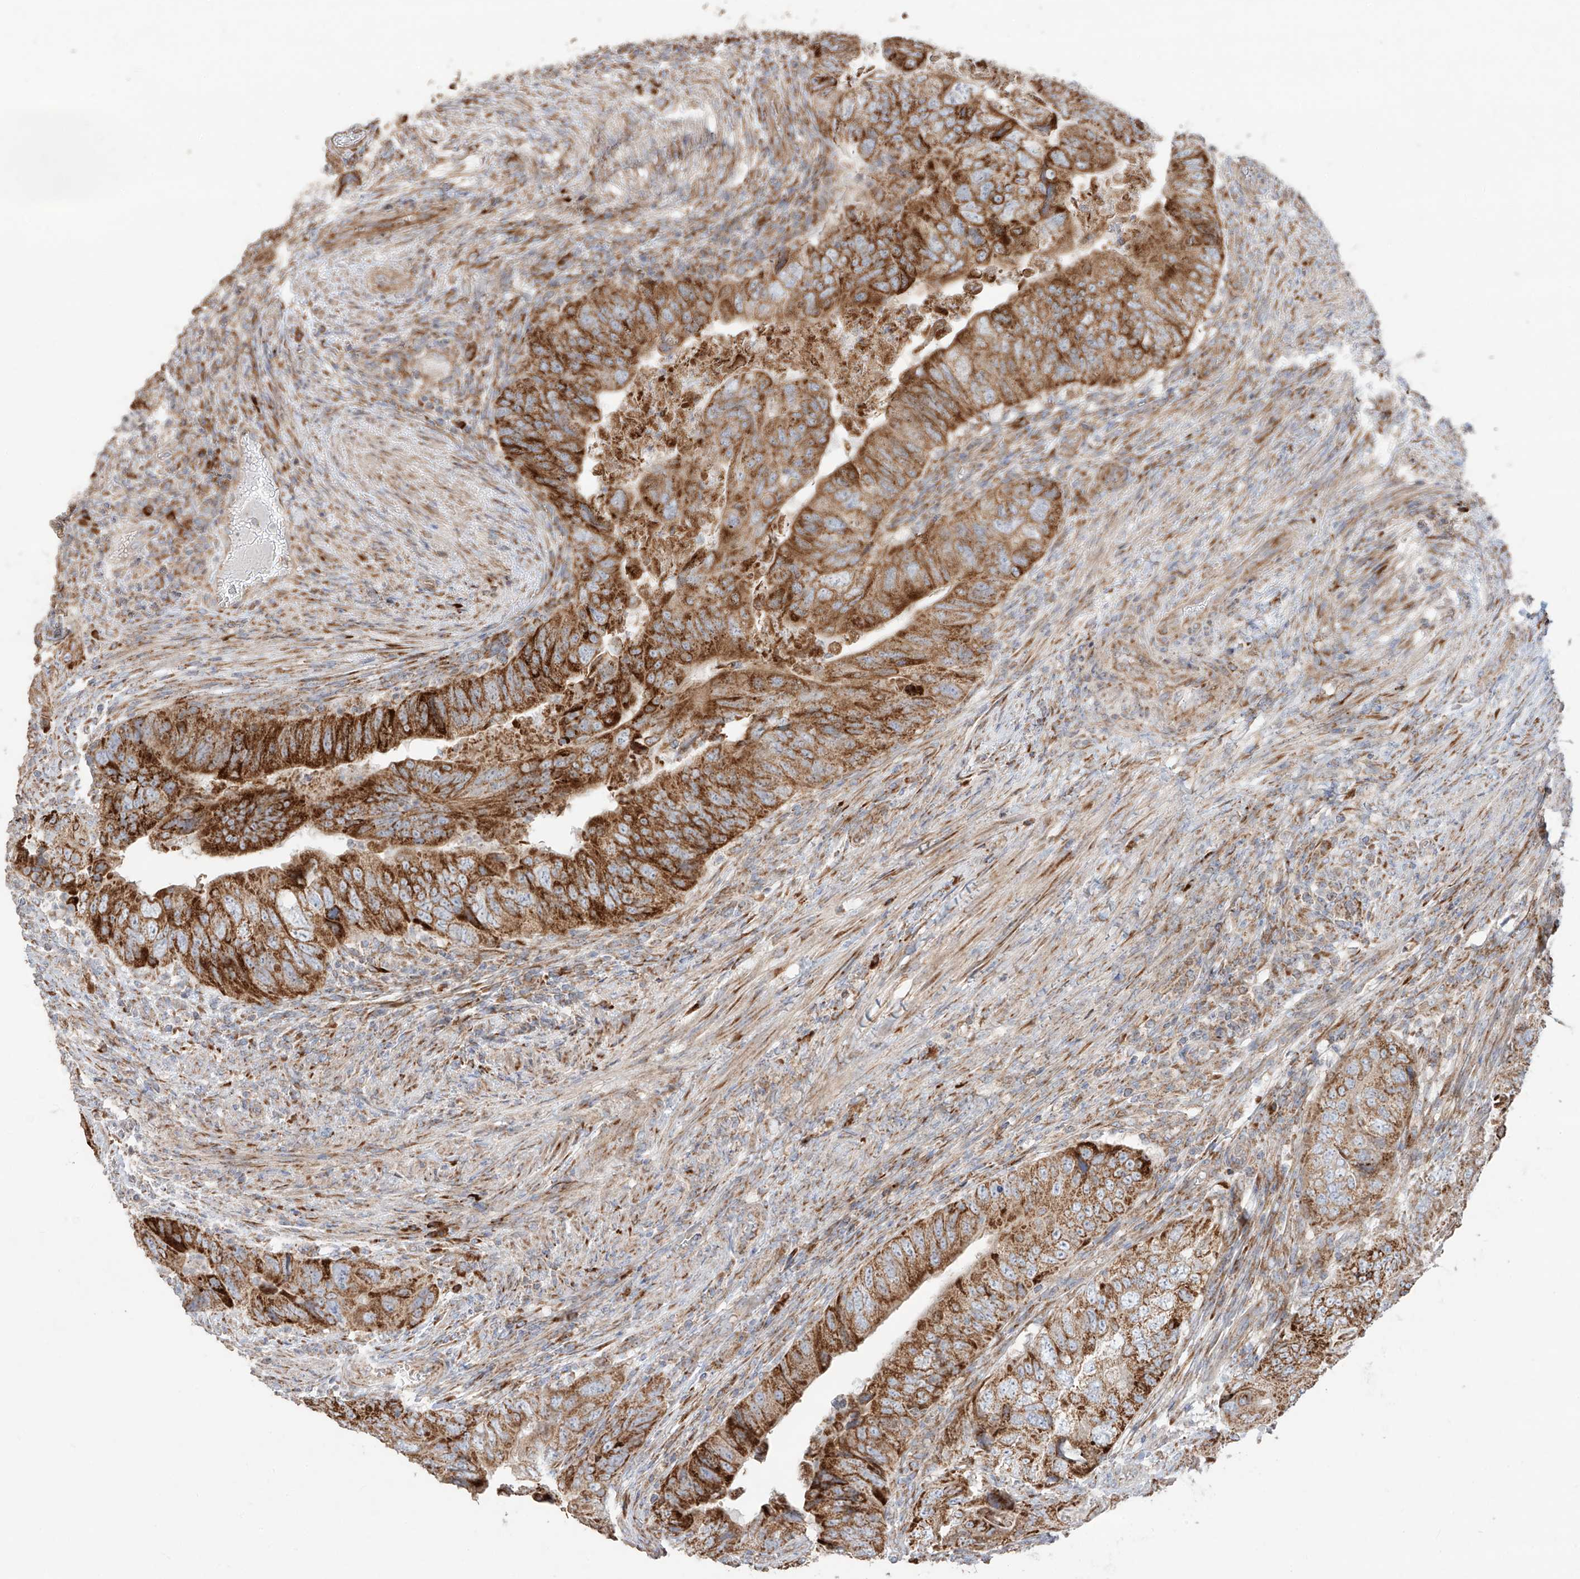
{"staining": {"intensity": "strong", "quantity": ">75%", "location": "cytoplasmic/membranous"}, "tissue": "colorectal cancer", "cell_type": "Tumor cells", "image_type": "cancer", "snomed": [{"axis": "morphology", "description": "Adenocarcinoma, NOS"}, {"axis": "topography", "description": "Rectum"}], "caption": "High-magnification brightfield microscopy of adenocarcinoma (colorectal) stained with DAB (brown) and counterstained with hematoxylin (blue). tumor cells exhibit strong cytoplasmic/membranous expression is identified in approximately>75% of cells.", "gene": "COLGALT2", "patient": {"sex": "male", "age": 63}}